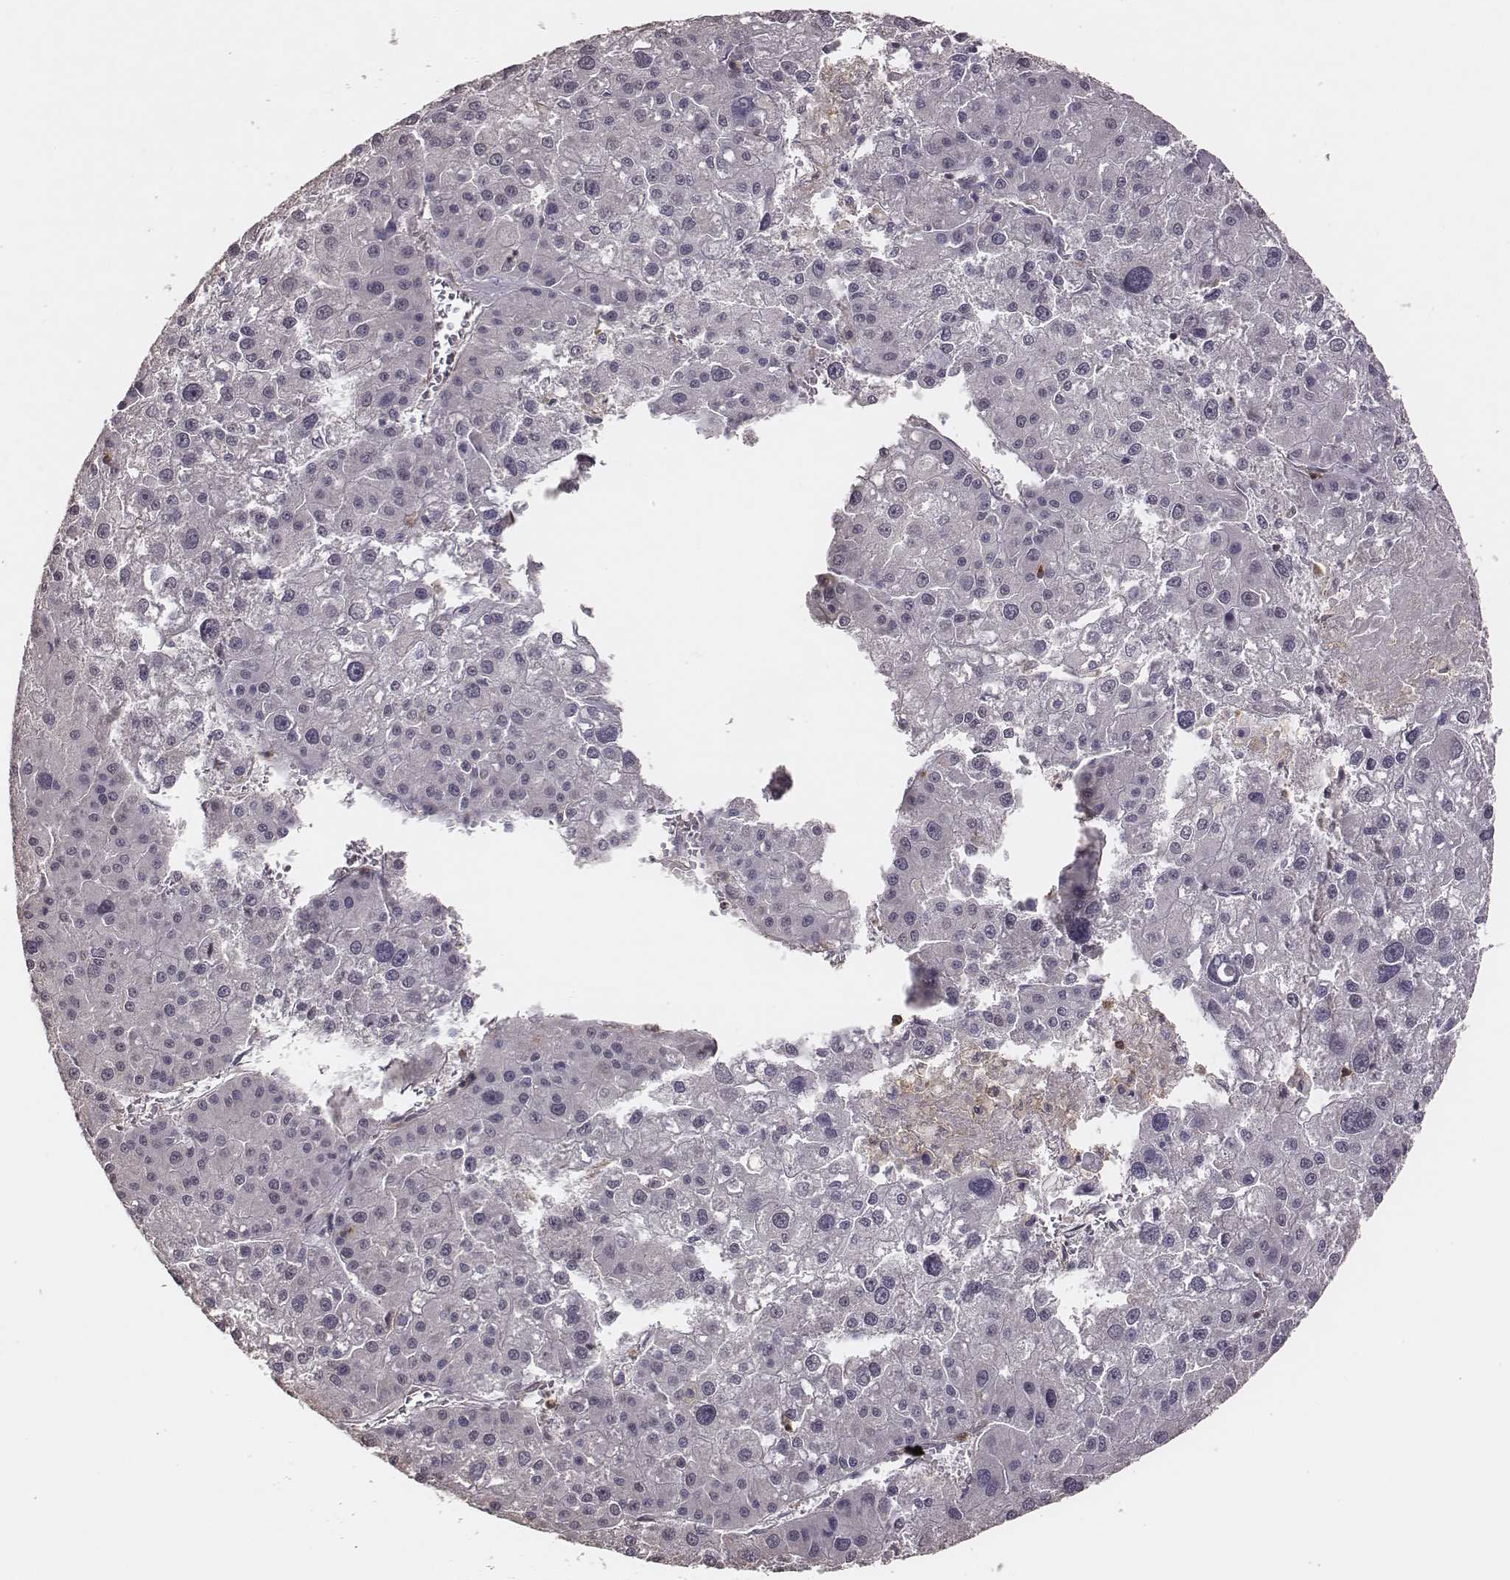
{"staining": {"intensity": "negative", "quantity": "none", "location": "none"}, "tissue": "liver cancer", "cell_type": "Tumor cells", "image_type": "cancer", "snomed": [{"axis": "morphology", "description": "Carcinoma, Hepatocellular, NOS"}, {"axis": "topography", "description": "Liver"}], "caption": "This is a photomicrograph of immunohistochemistry (IHC) staining of hepatocellular carcinoma (liver), which shows no staining in tumor cells.", "gene": "PILRA", "patient": {"sex": "male", "age": 73}}